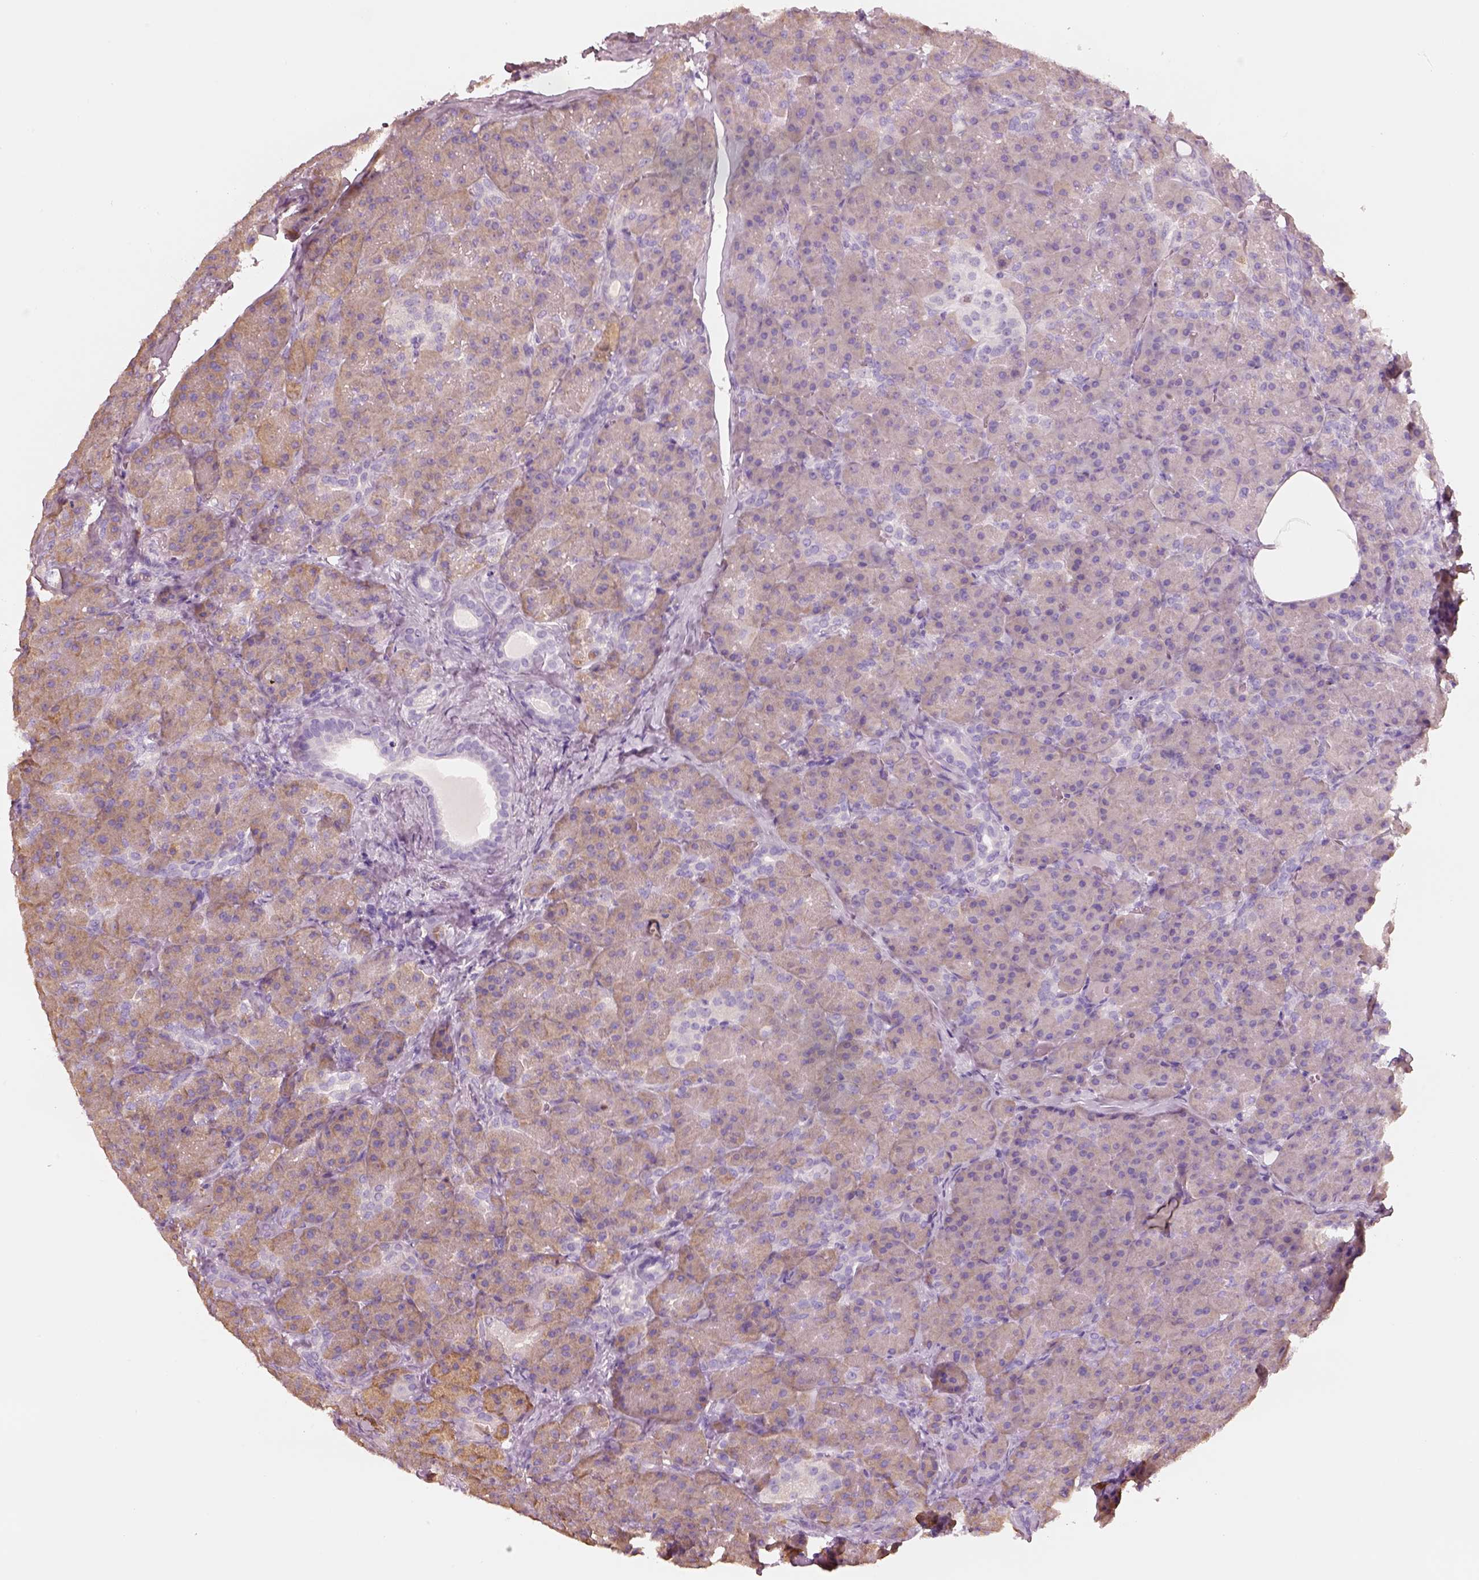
{"staining": {"intensity": "weak", "quantity": "25%-75%", "location": "cytoplasmic/membranous"}, "tissue": "pancreas", "cell_type": "Exocrine glandular cells", "image_type": "normal", "snomed": [{"axis": "morphology", "description": "Normal tissue, NOS"}, {"axis": "topography", "description": "Pancreas"}], "caption": "Pancreas stained with a protein marker exhibits weak staining in exocrine glandular cells.", "gene": "PNOC", "patient": {"sex": "male", "age": 57}}